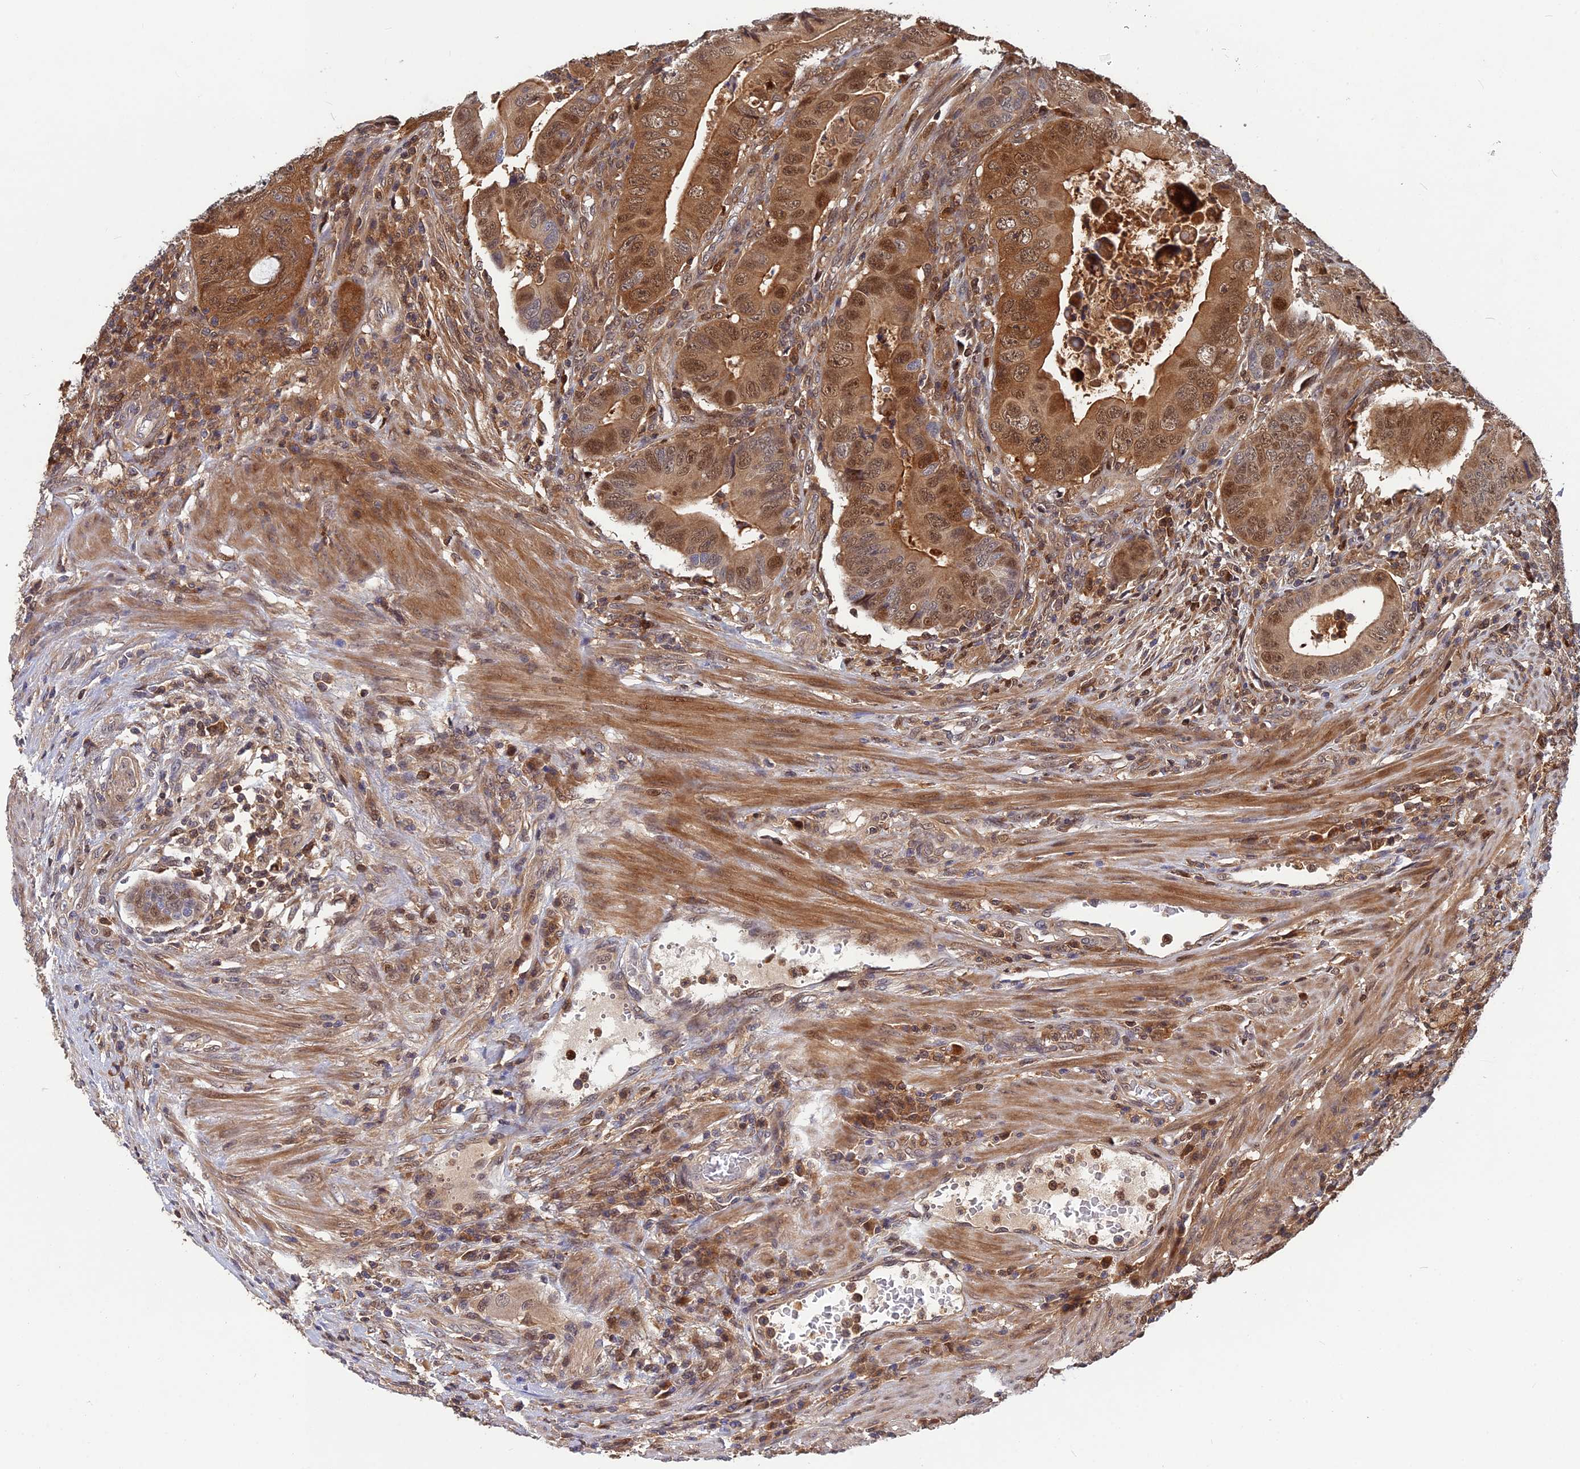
{"staining": {"intensity": "moderate", "quantity": ">75%", "location": "cytoplasmic/membranous,nuclear"}, "tissue": "colorectal cancer", "cell_type": "Tumor cells", "image_type": "cancer", "snomed": [{"axis": "morphology", "description": "Adenocarcinoma, NOS"}, {"axis": "topography", "description": "Rectum"}], "caption": "The histopathology image displays staining of colorectal adenocarcinoma, revealing moderate cytoplasmic/membranous and nuclear protein expression (brown color) within tumor cells.", "gene": "BLVRA", "patient": {"sex": "female", "age": 78}}